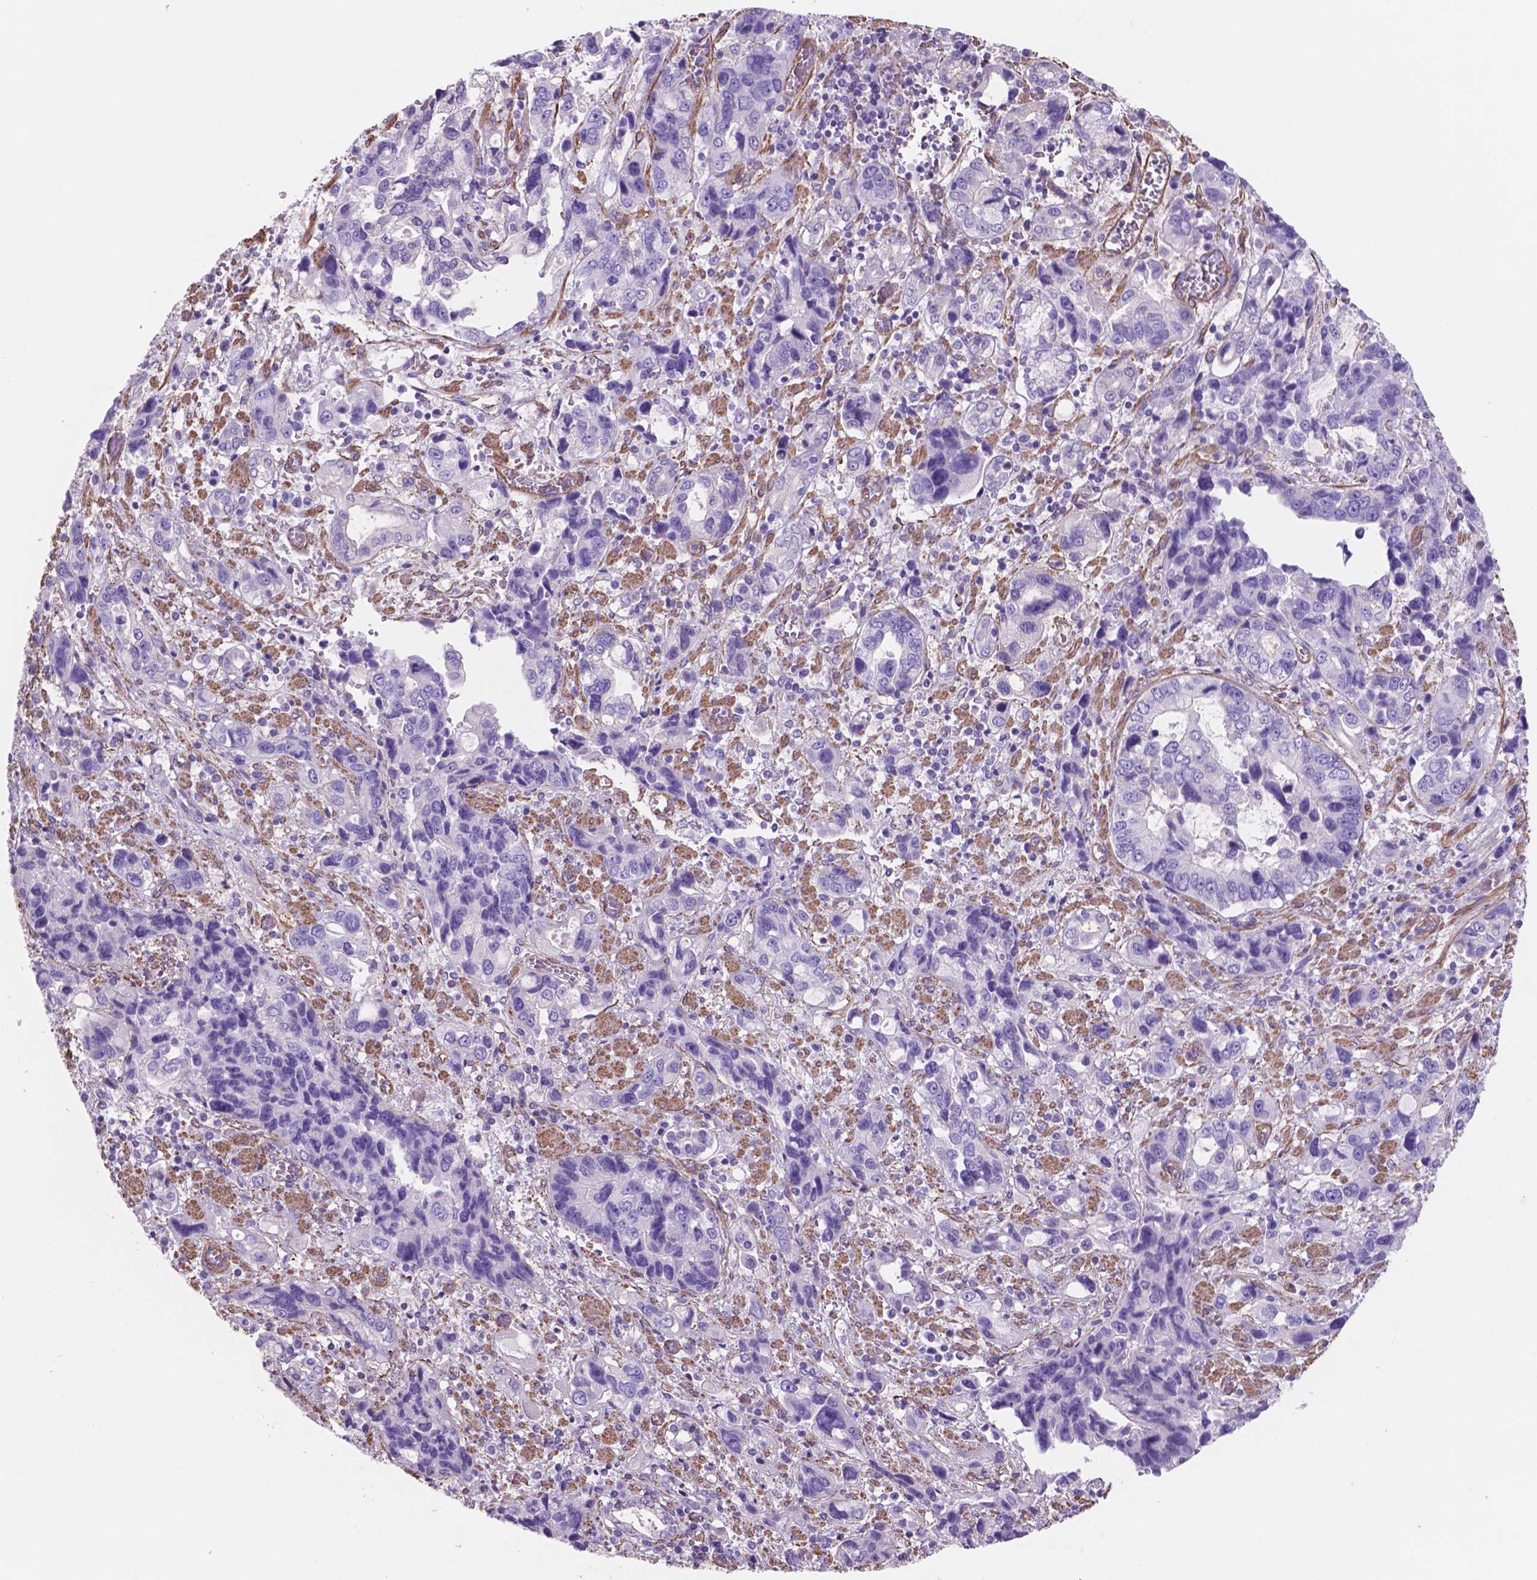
{"staining": {"intensity": "negative", "quantity": "none", "location": "none"}, "tissue": "stomach cancer", "cell_type": "Tumor cells", "image_type": "cancer", "snomed": [{"axis": "morphology", "description": "Adenocarcinoma, NOS"}, {"axis": "topography", "description": "Stomach, upper"}], "caption": "This image is of adenocarcinoma (stomach) stained with immunohistochemistry (IHC) to label a protein in brown with the nuclei are counter-stained blue. There is no positivity in tumor cells.", "gene": "TOR2A", "patient": {"sex": "female", "age": 81}}